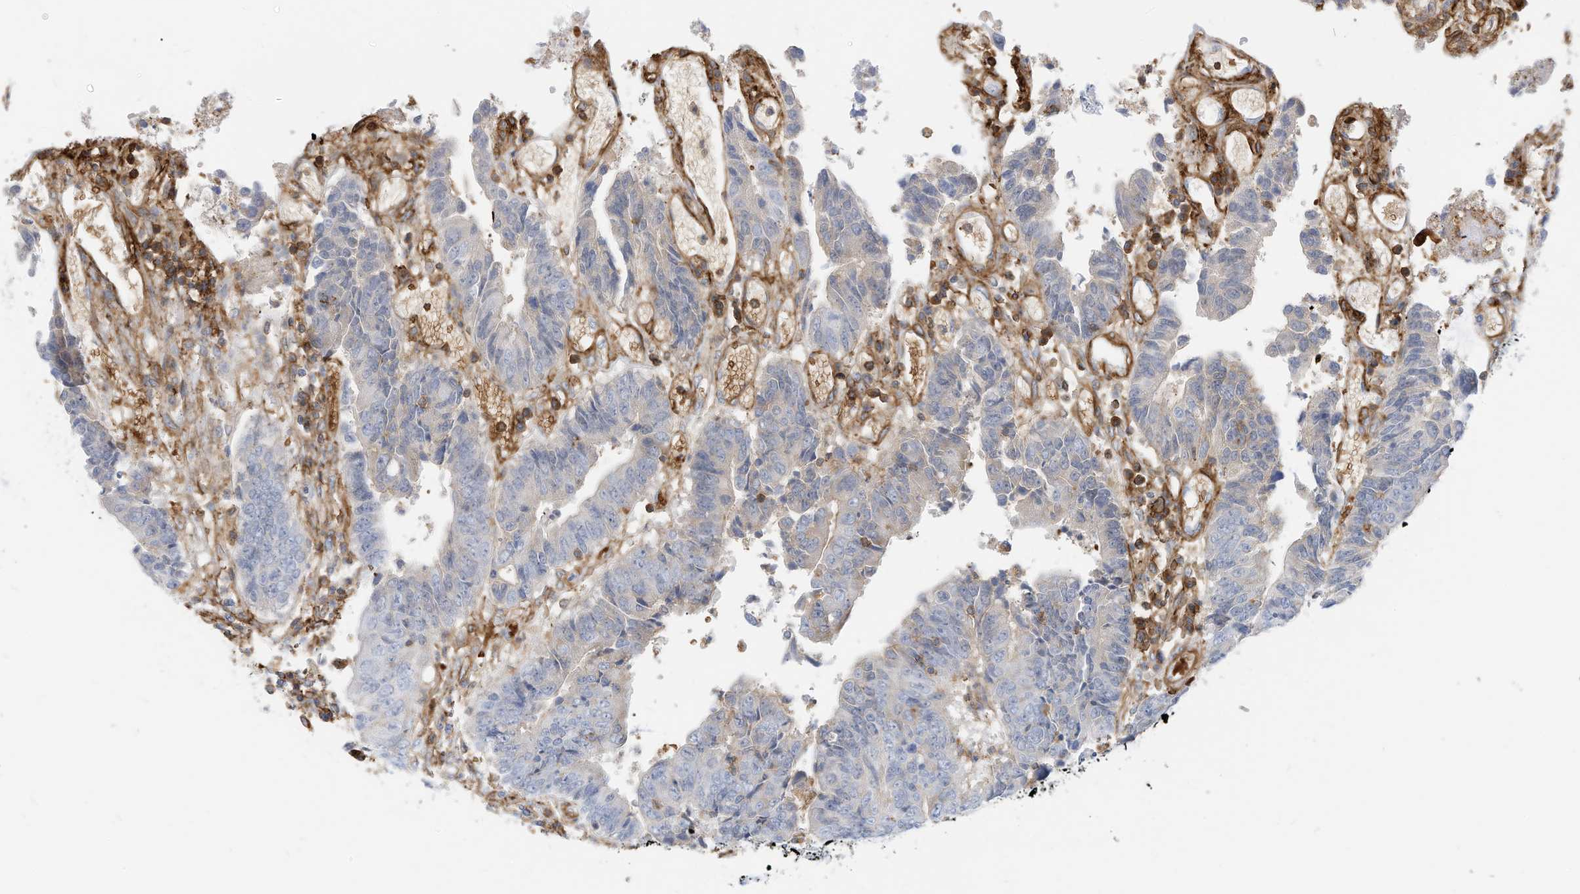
{"staining": {"intensity": "negative", "quantity": "none", "location": "none"}, "tissue": "colorectal cancer", "cell_type": "Tumor cells", "image_type": "cancer", "snomed": [{"axis": "morphology", "description": "Adenocarcinoma, NOS"}, {"axis": "topography", "description": "Rectum"}], "caption": "Image shows no significant protein positivity in tumor cells of colorectal cancer (adenocarcinoma).", "gene": "TXNDC9", "patient": {"sex": "male", "age": 84}}